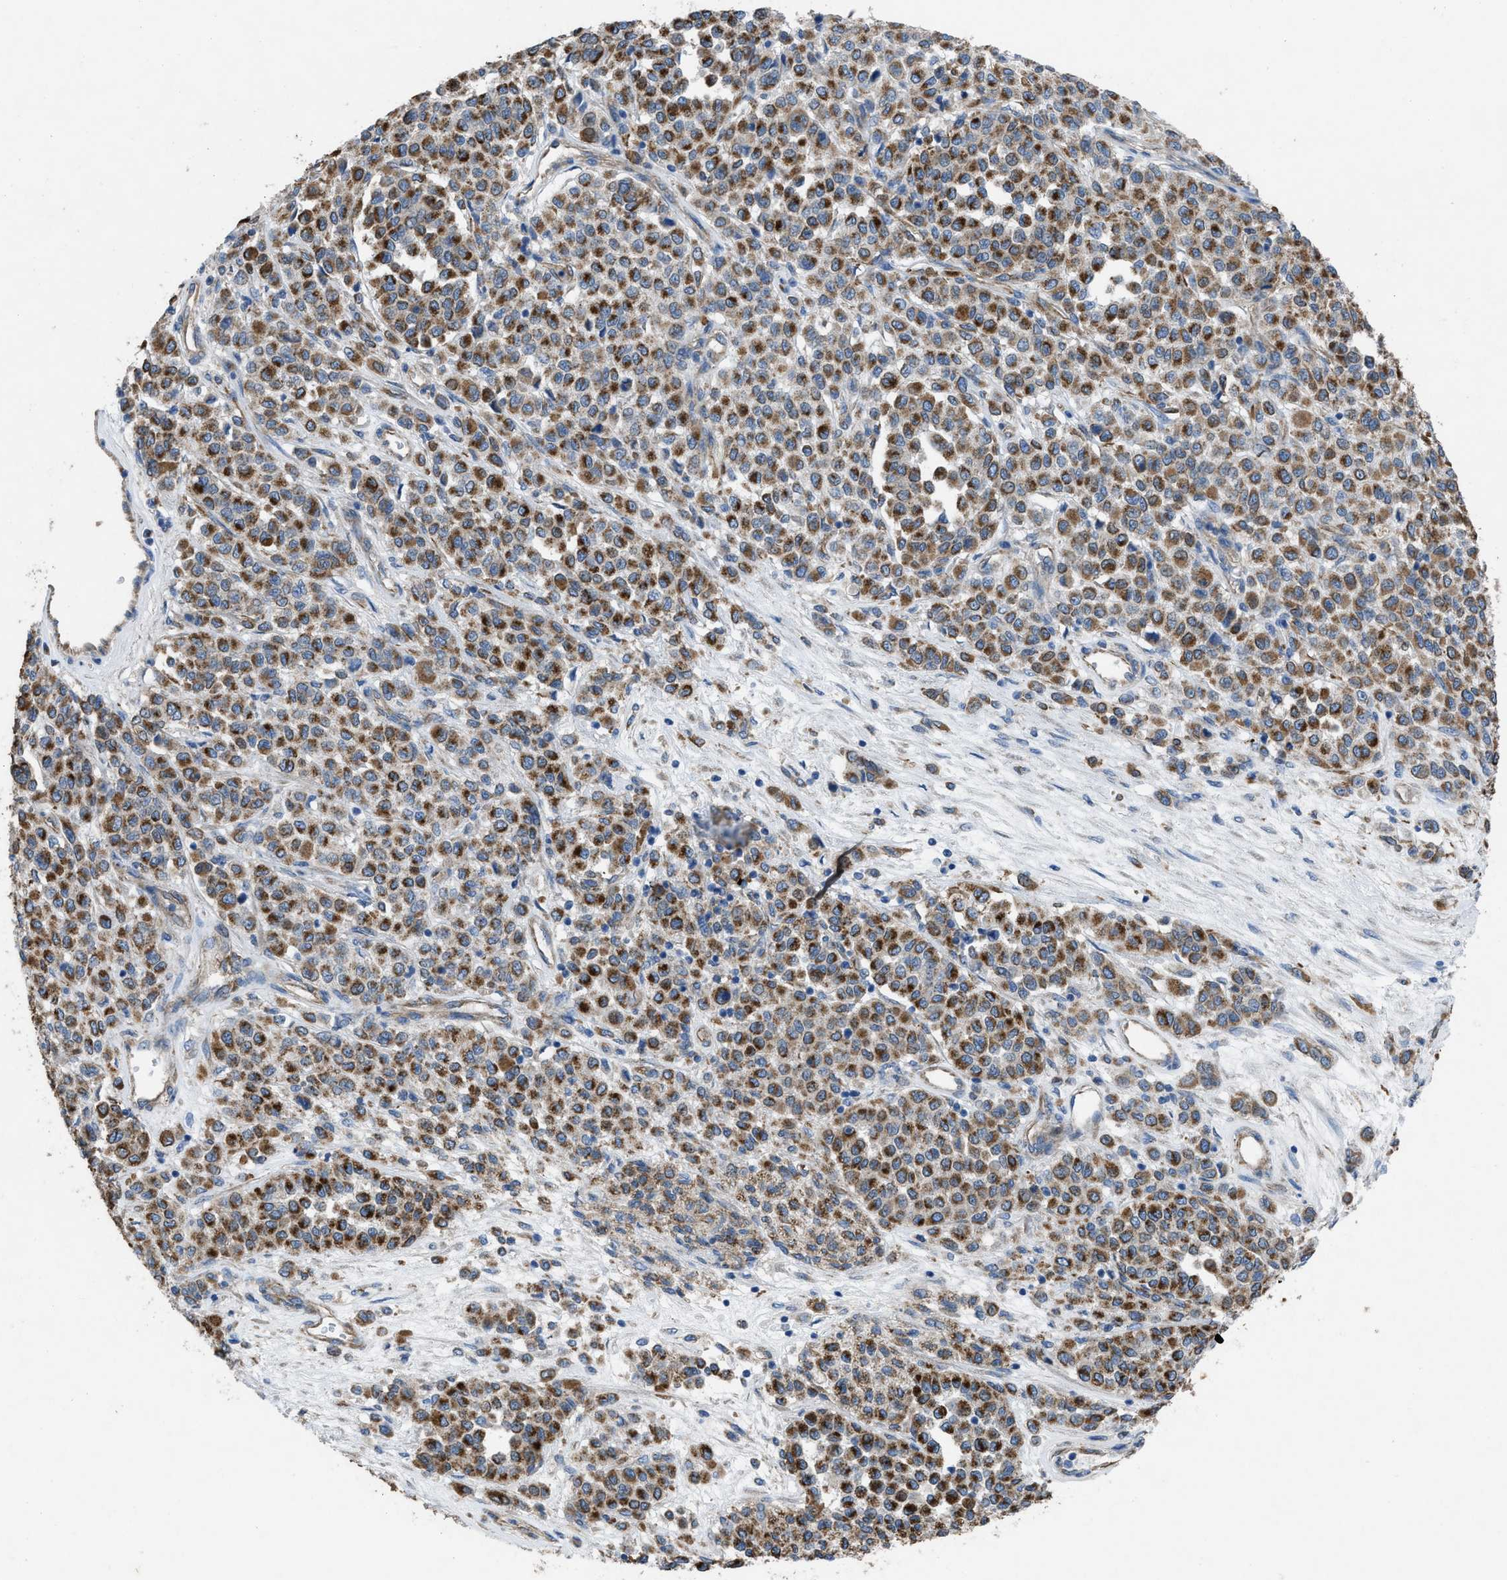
{"staining": {"intensity": "moderate", "quantity": ">75%", "location": "cytoplasmic/membranous"}, "tissue": "melanoma", "cell_type": "Tumor cells", "image_type": "cancer", "snomed": [{"axis": "morphology", "description": "Malignant melanoma, Metastatic site"}, {"axis": "topography", "description": "Pancreas"}], "caption": "DAB immunohistochemical staining of human melanoma shows moderate cytoplasmic/membranous protein positivity in about >75% of tumor cells.", "gene": "DOLPP1", "patient": {"sex": "female", "age": 30}}